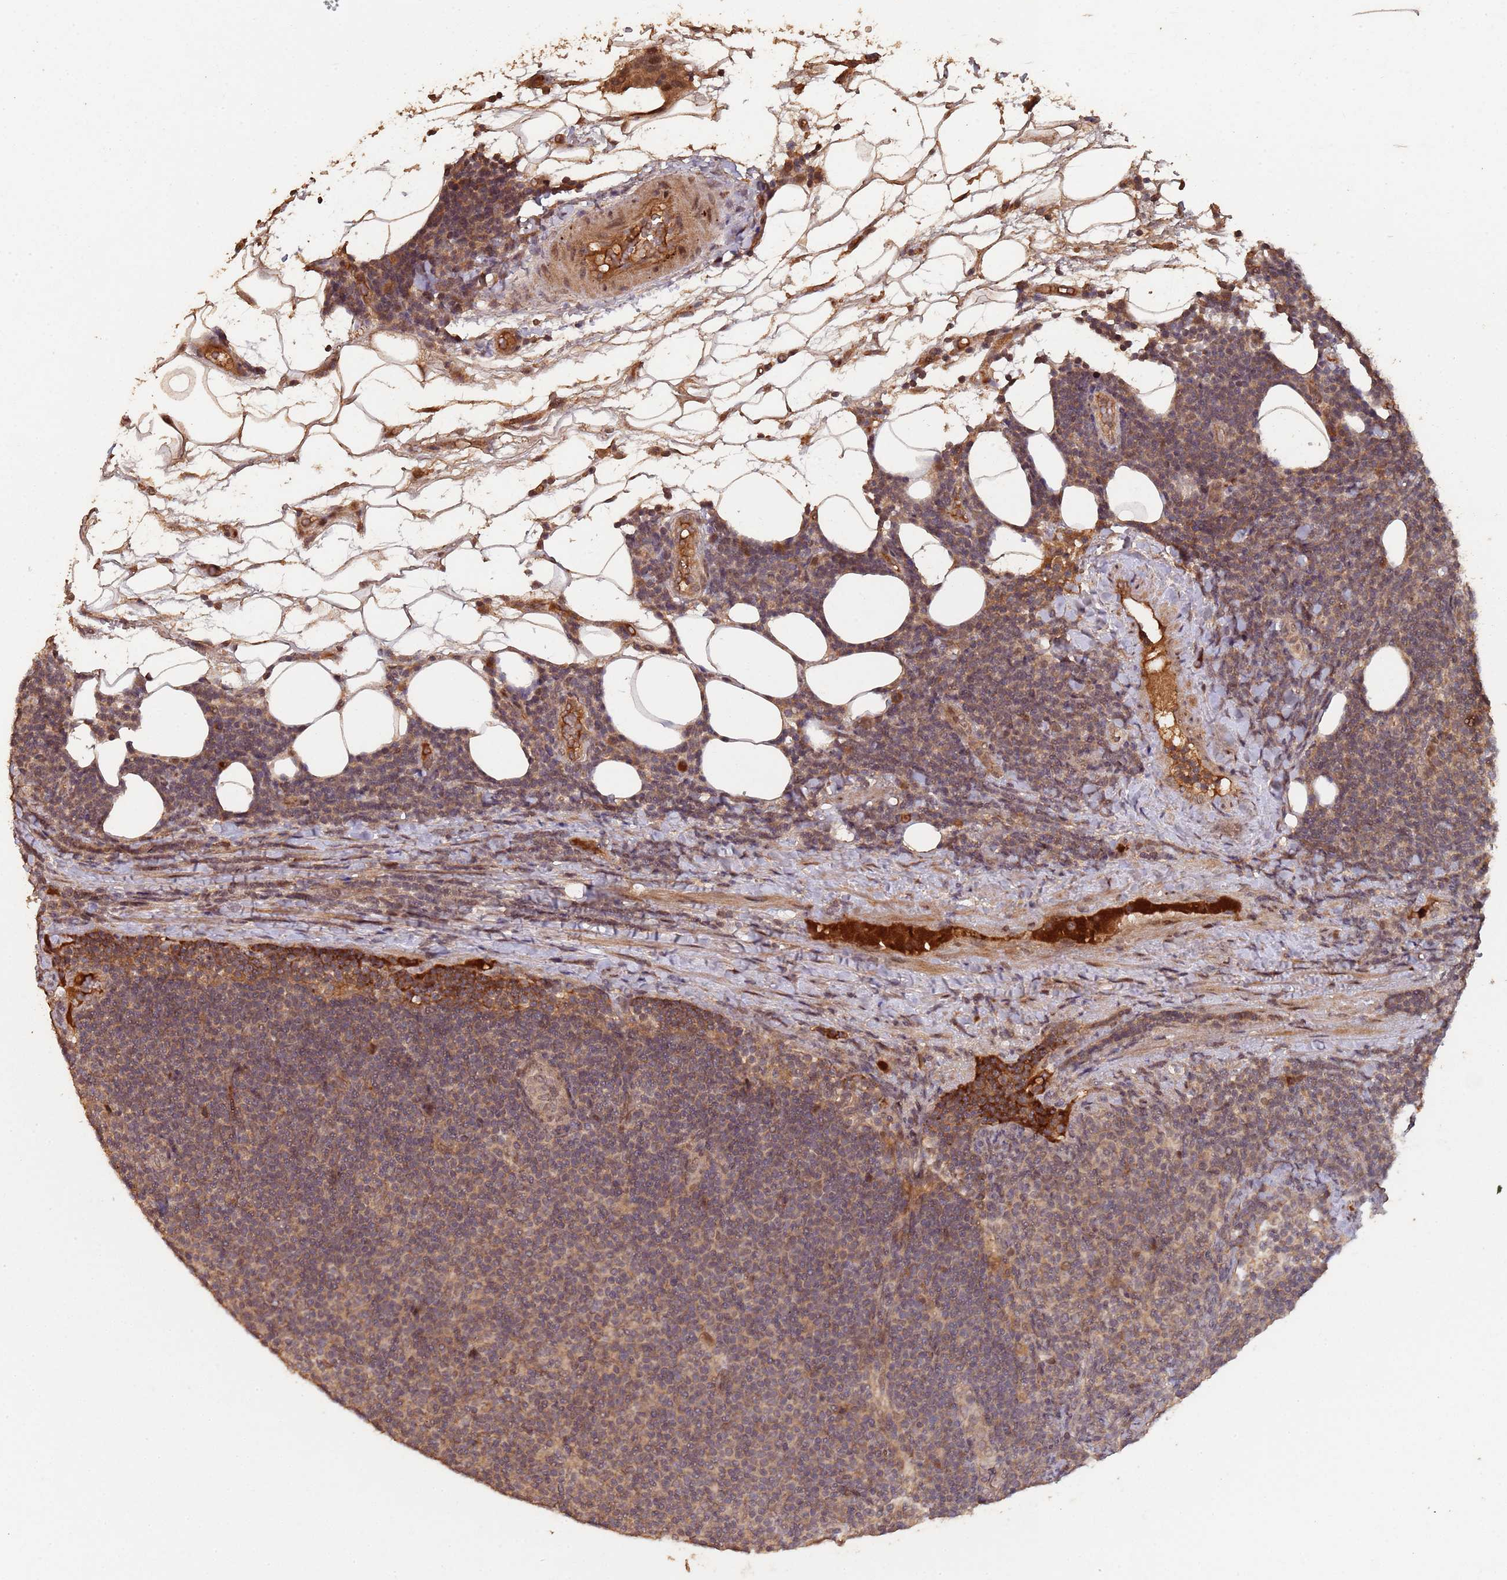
{"staining": {"intensity": "moderate", "quantity": ">75%", "location": "cytoplasmic/membranous"}, "tissue": "lymphoma", "cell_type": "Tumor cells", "image_type": "cancer", "snomed": [{"axis": "morphology", "description": "Malignant lymphoma, non-Hodgkin's type, Low grade"}, {"axis": "topography", "description": "Lymph node"}], "caption": "A brown stain highlights moderate cytoplasmic/membranous staining of a protein in malignant lymphoma, non-Hodgkin's type (low-grade) tumor cells.", "gene": "FRAT1", "patient": {"sex": "male", "age": 66}}